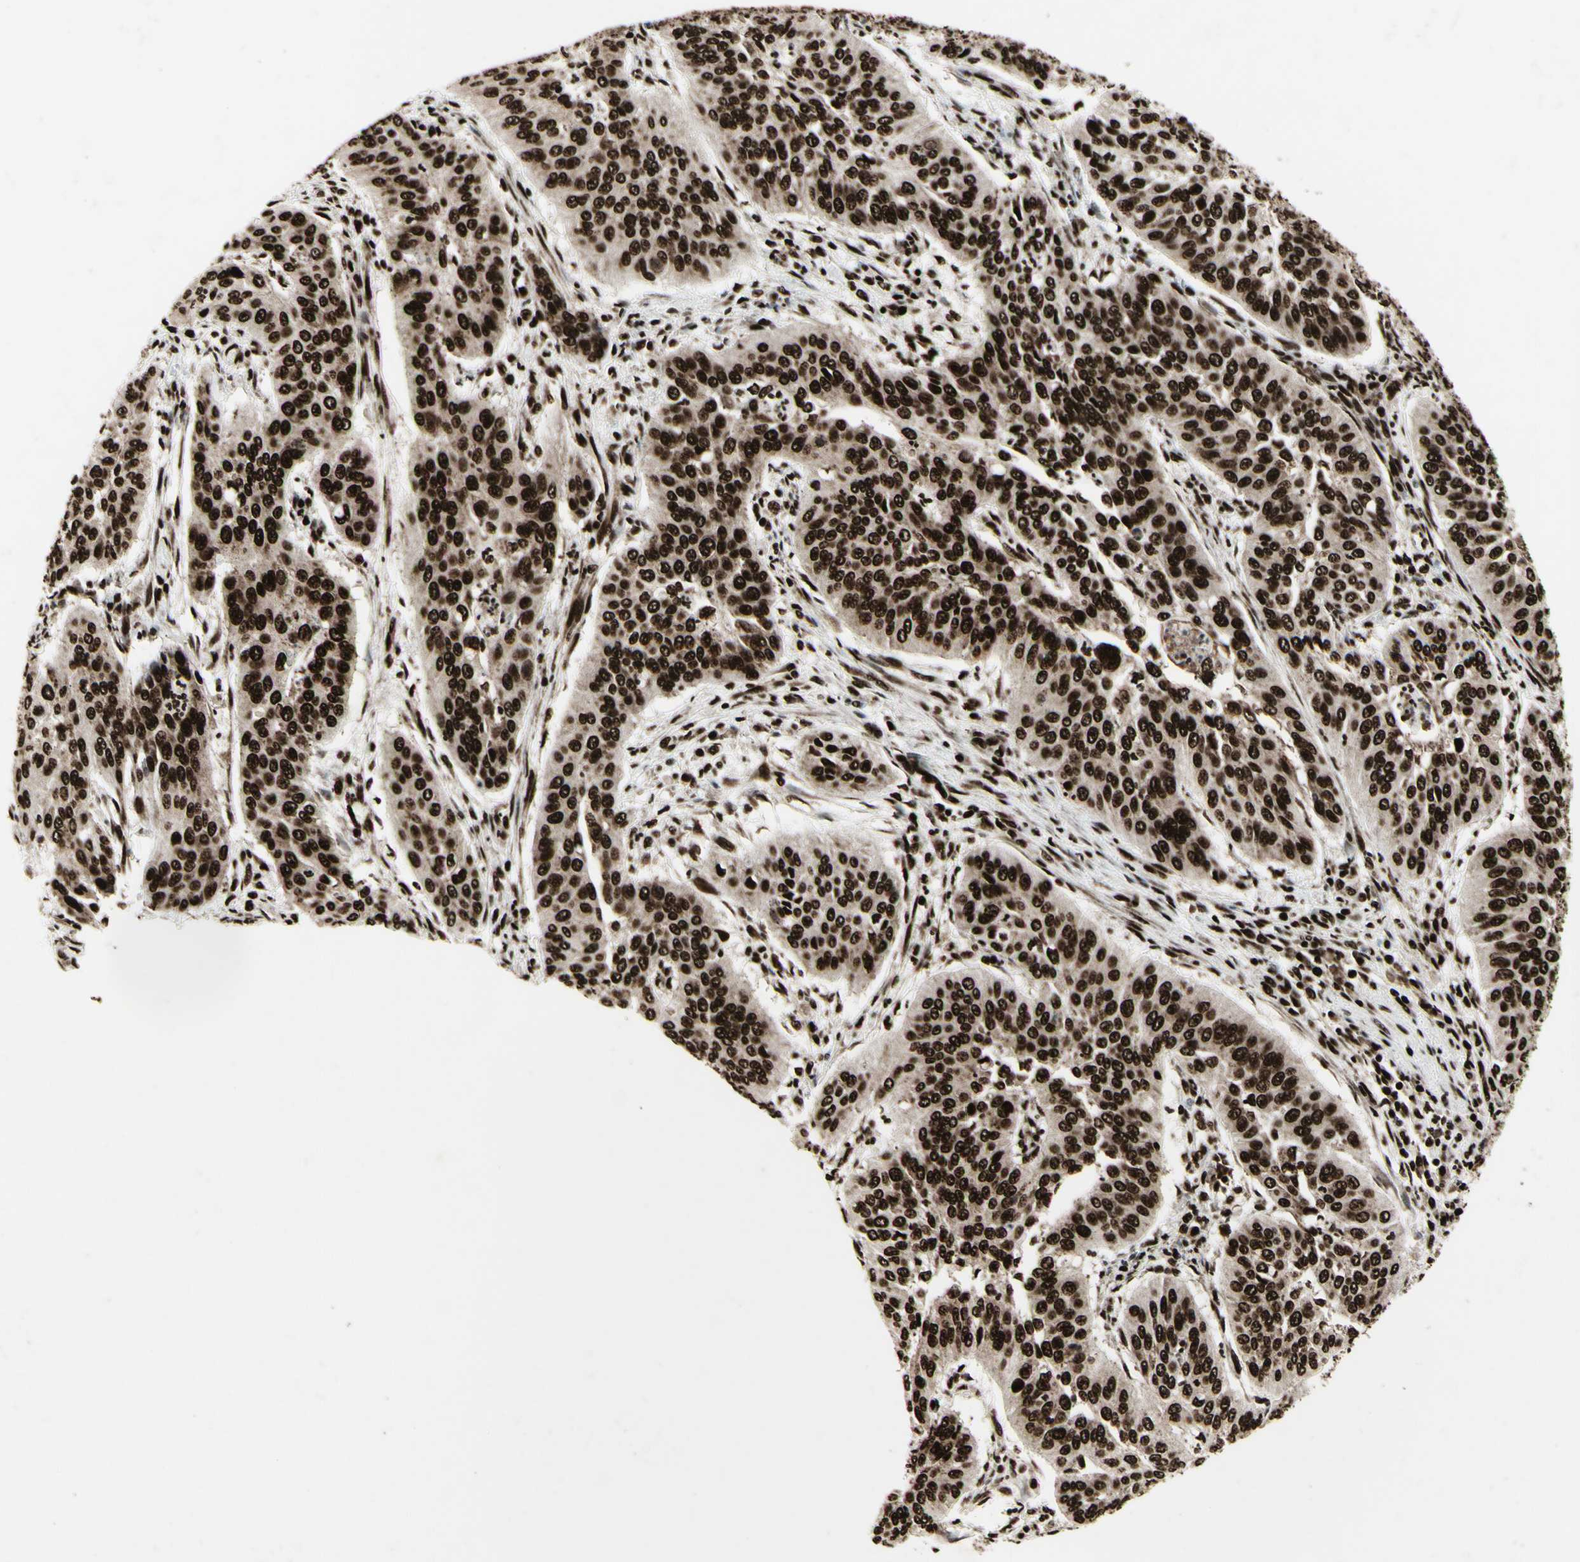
{"staining": {"intensity": "strong", "quantity": ">75%", "location": "nuclear"}, "tissue": "cervical cancer", "cell_type": "Tumor cells", "image_type": "cancer", "snomed": [{"axis": "morphology", "description": "Normal tissue, NOS"}, {"axis": "morphology", "description": "Squamous cell carcinoma, NOS"}, {"axis": "topography", "description": "Cervix"}], "caption": "The histopathology image shows staining of squamous cell carcinoma (cervical), revealing strong nuclear protein positivity (brown color) within tumor cells.", "gene": "U2AF2", "patient": {"sex": "female", "age": 39}}